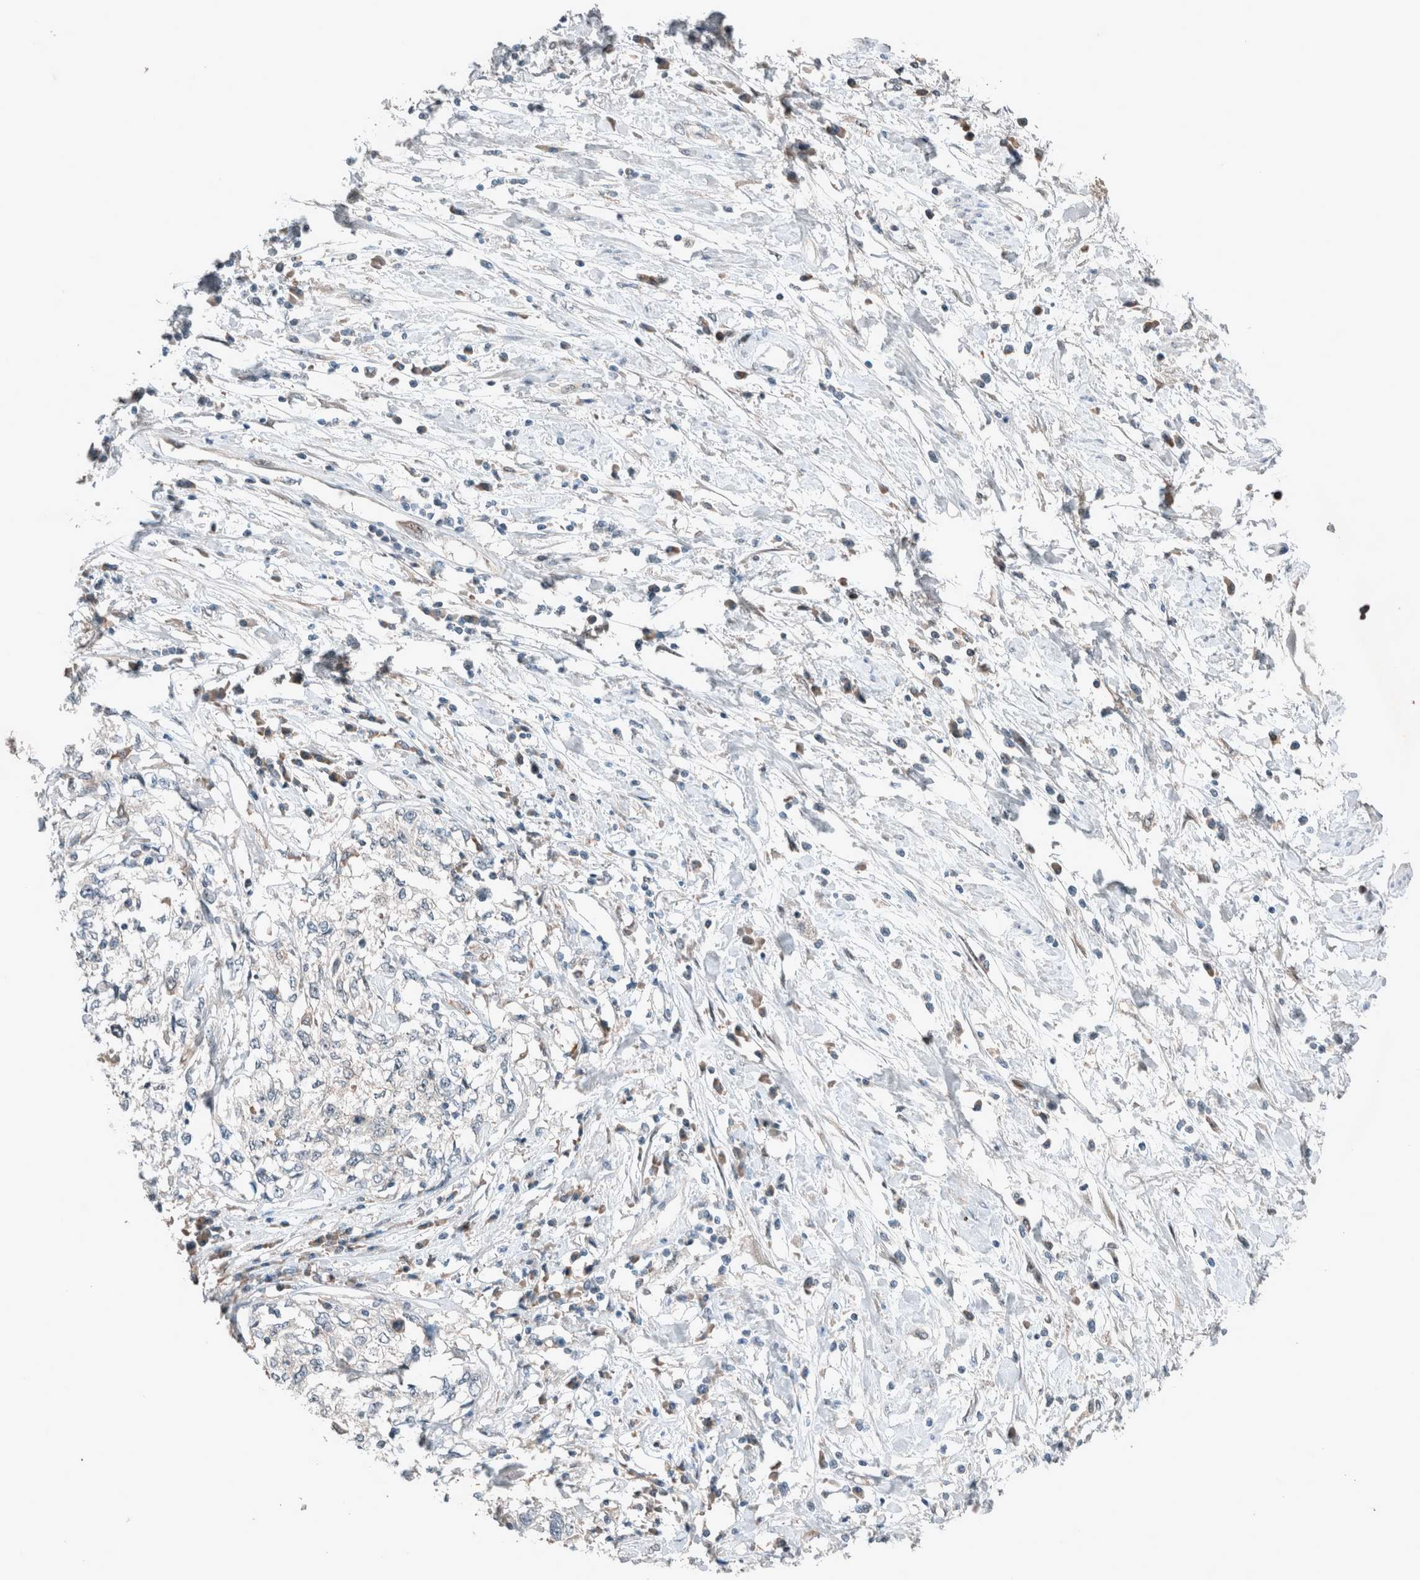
{"staining": {"intensity": "negative", "quantity": "none", "location": "none"}, "tissue": "cervical cancer", "cell_type": "Tumor cells", "image_type": "cancer", "snomed": [{"axis": "morphology", "description": "Squamous cell carcinoma, NOS"}, {"axis": "topography", "description": "Cervix"}], "caption": "Human squamous cell carcinoma (cervical) stained for a protein using immunohistochemistry displays no expression in tumor cells.", "gene": "RALGDS", "patient": {"sex": "female", "age": 57}}